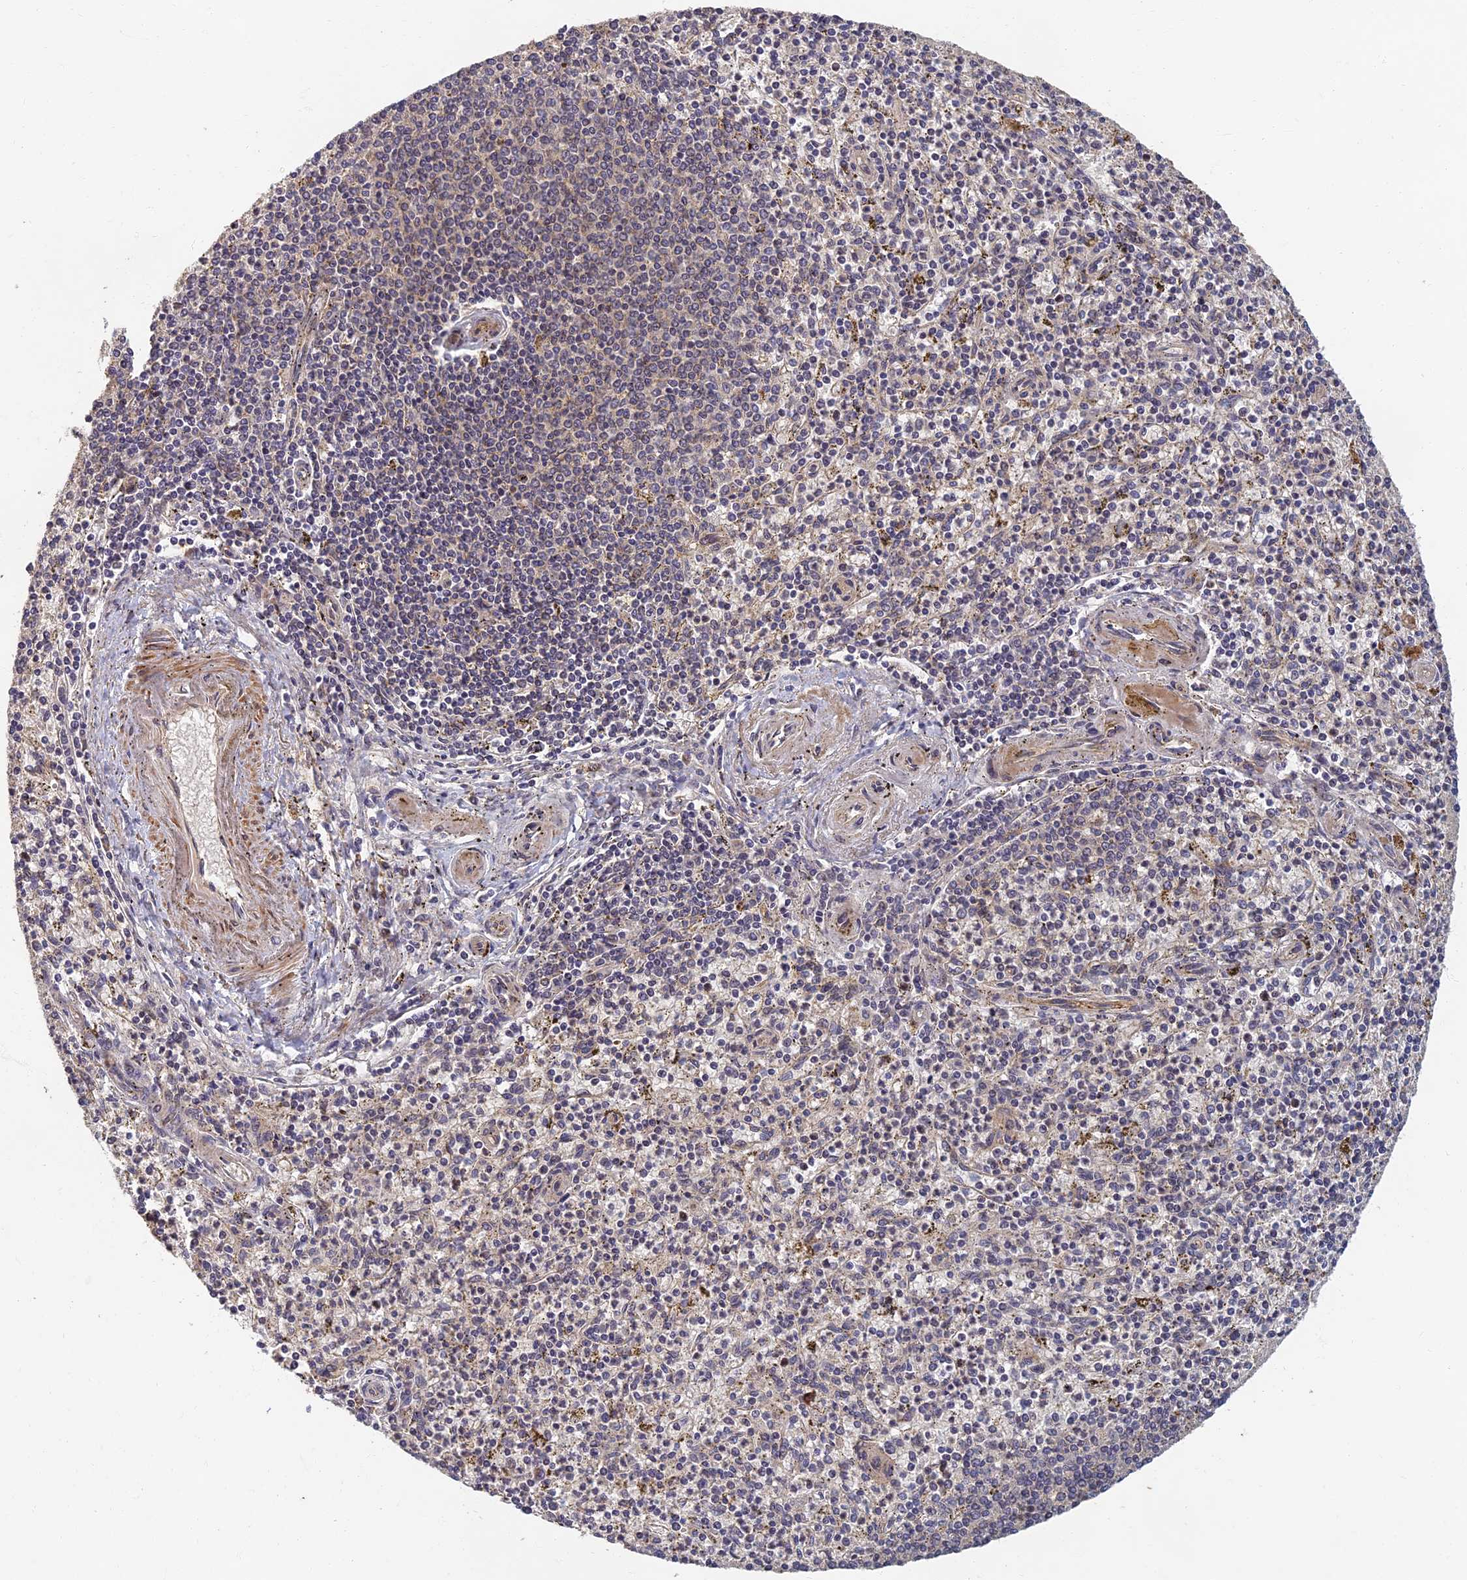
{"staining": {"intensity": "negative", "quantity": "none", "location": "none"}, "tissue": "spleen", "cell_type": "Cells in red pulp", "image_type": "normal", "snomed": [{"axis": "morphology", "description": "Normal tissue, NOS"}, {"axis": "topography", "description": "Spleen"}], "caption": "Immunohistochemistry (IHC) histopathology image of benign spleen stained for a protein (brown), which displays no staining in cells in red pulp. (Brightfield microscopy of DAB (3,3'-diaminobenzidine) immunohistochemistry at high magnification).", "gene": "EARS2", "patient": {"sex": "male", "age": 72}}